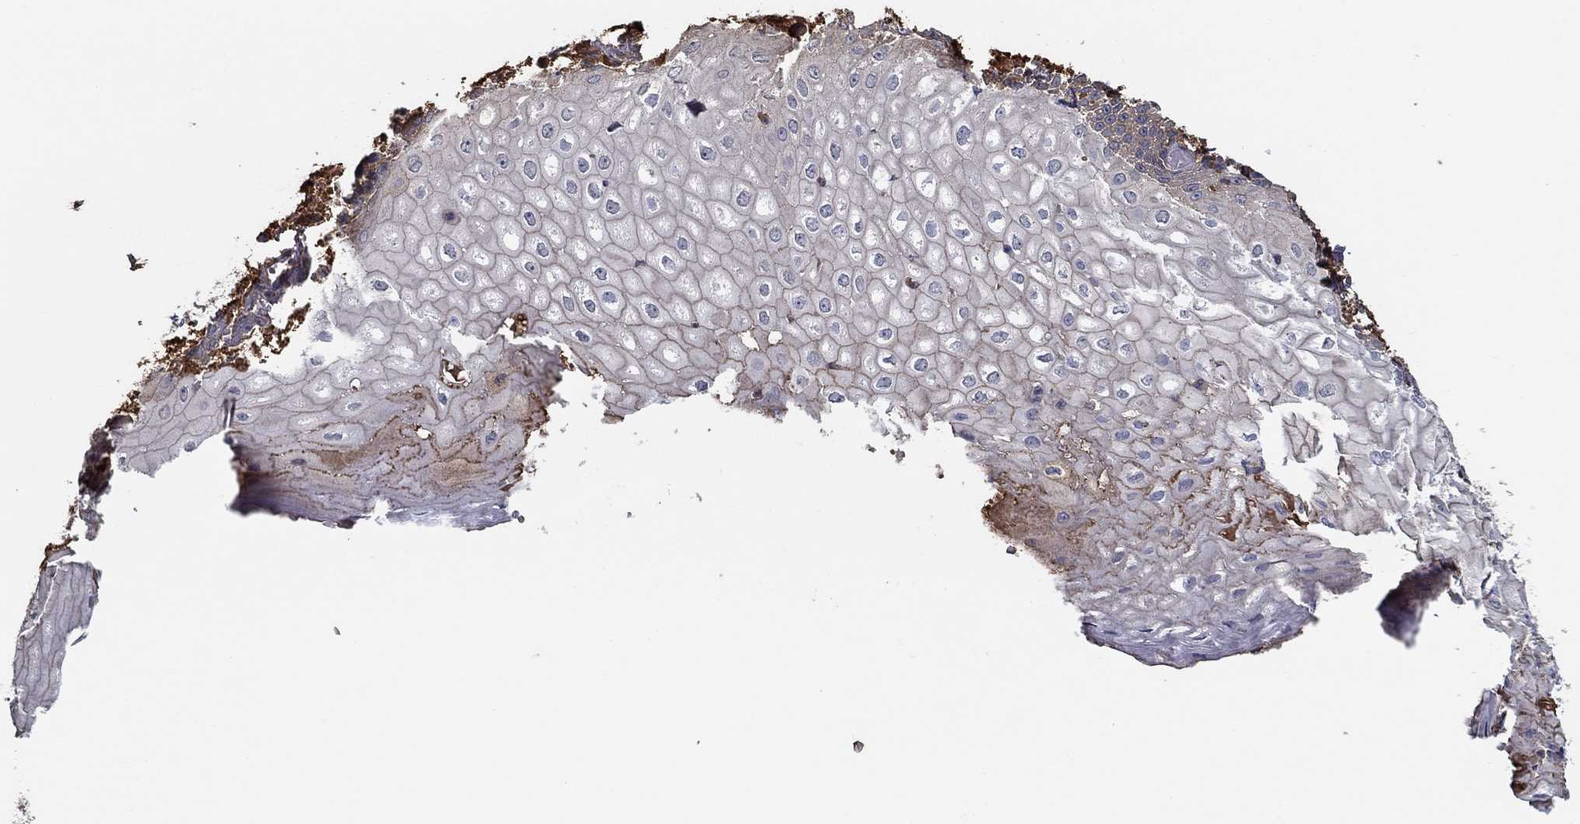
{"staining": {"intensity": "negative", "quantity": "none", "location": "none"}, "tissue": "esophagus", "cell_type": "Squamous epithelial cells", "image_type": "normal", "snomed": [{"axis": "morphology", "description": "Normal tissue, NOS"}, {"axis": "topography", "description": "Esophagus"}], "caption": "Immunohistochemical staining of normal human esophagus displays no significant expression in squamous epithelial cells.", "gene": "IL10", "patient": {"sex": "male", "age": 58}}